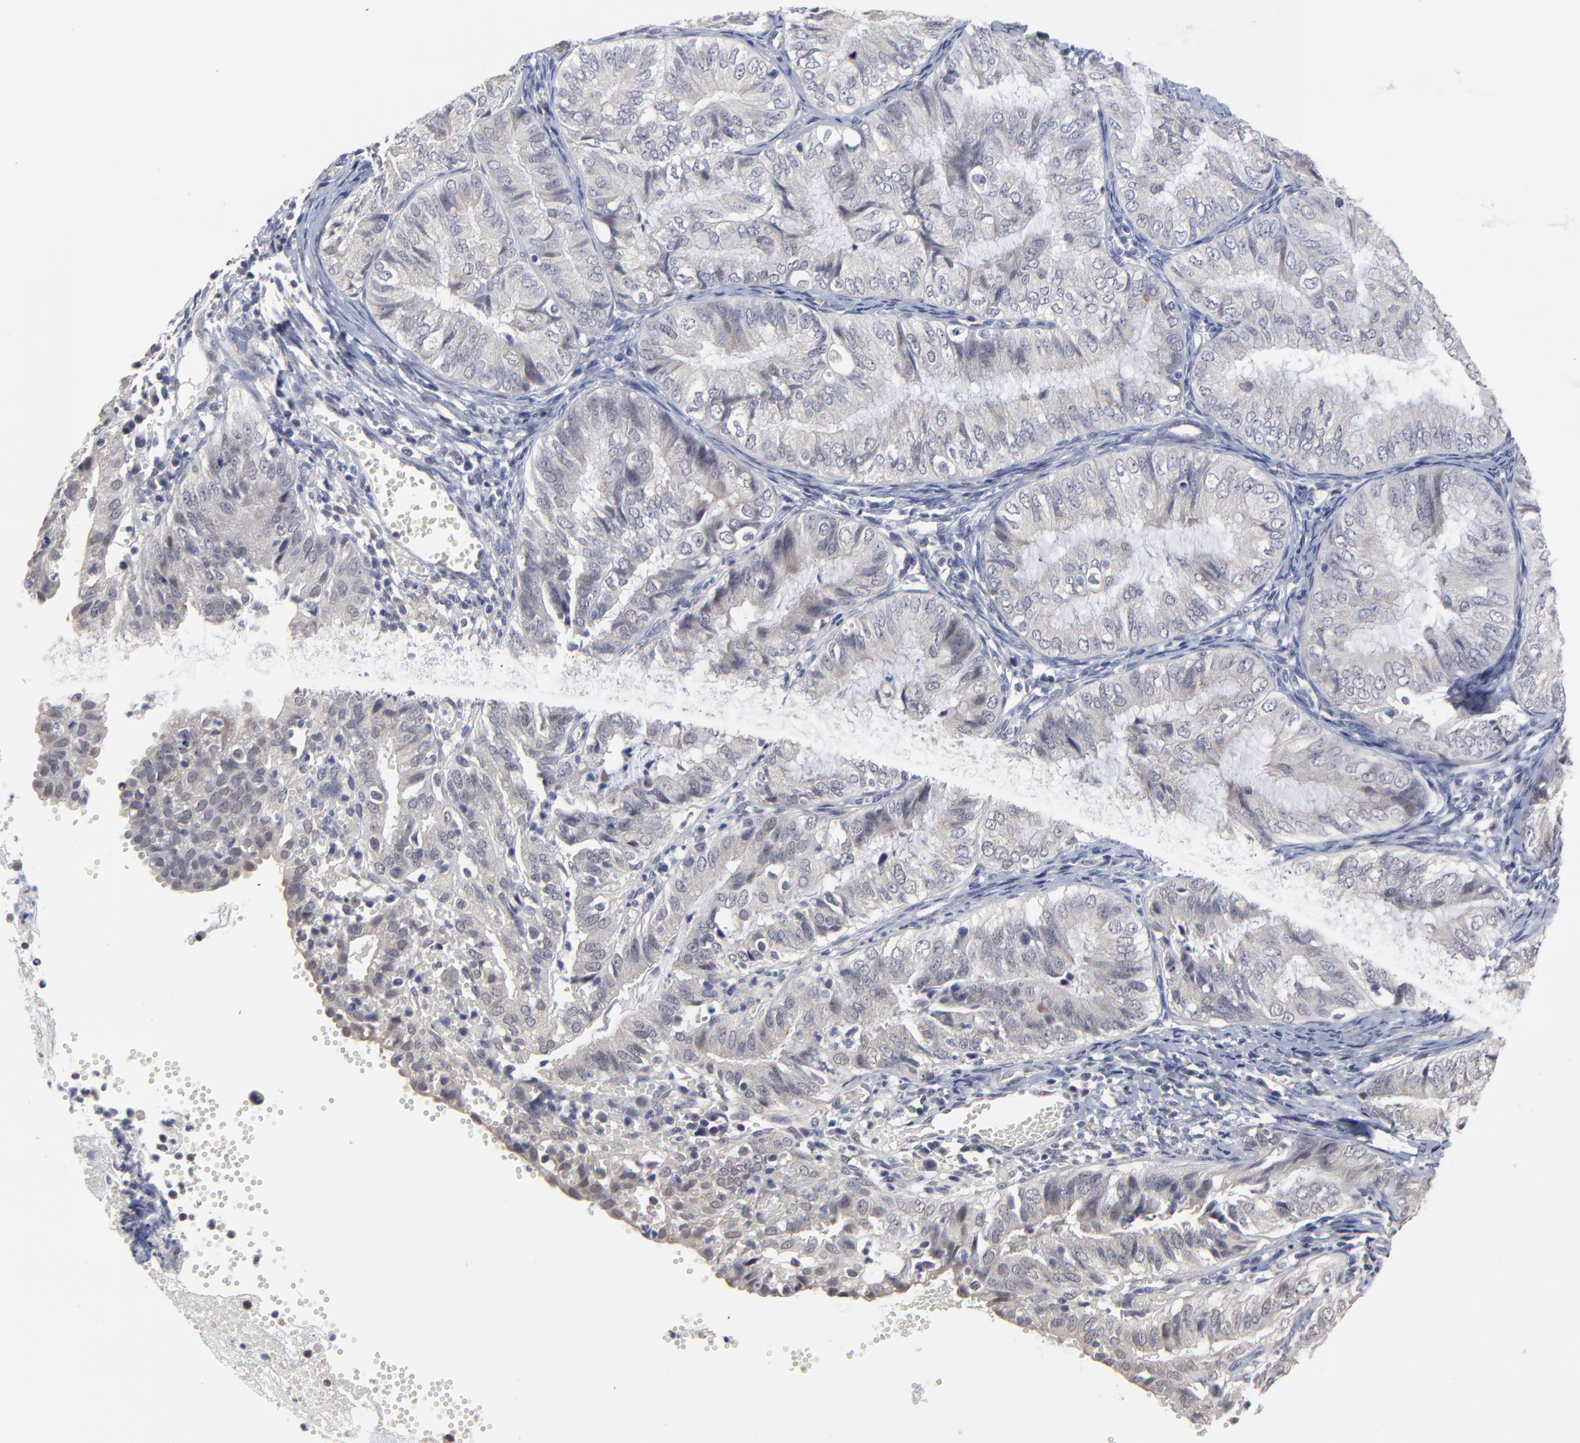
{"staining": {"intensity": "weak", "quantity": "<25%", "location": "cytoplasmic/membranous"}, "tissue": "endometrial cancer", "cell_type": "Tumor cells", "image_type": "cancer", "snomed": [{"axis": "morphology", "description": "Adenocarcinoma, NOS"}, {"axis": "topography", "description": "Endometrium"}], "caption": "The photomicrograph reveals no significant positivity in tumor cells of endometrial cancer (adenocarcinoma).", "gene": "MAGEA10", "patient": {"sex": "female", "age": 66}}